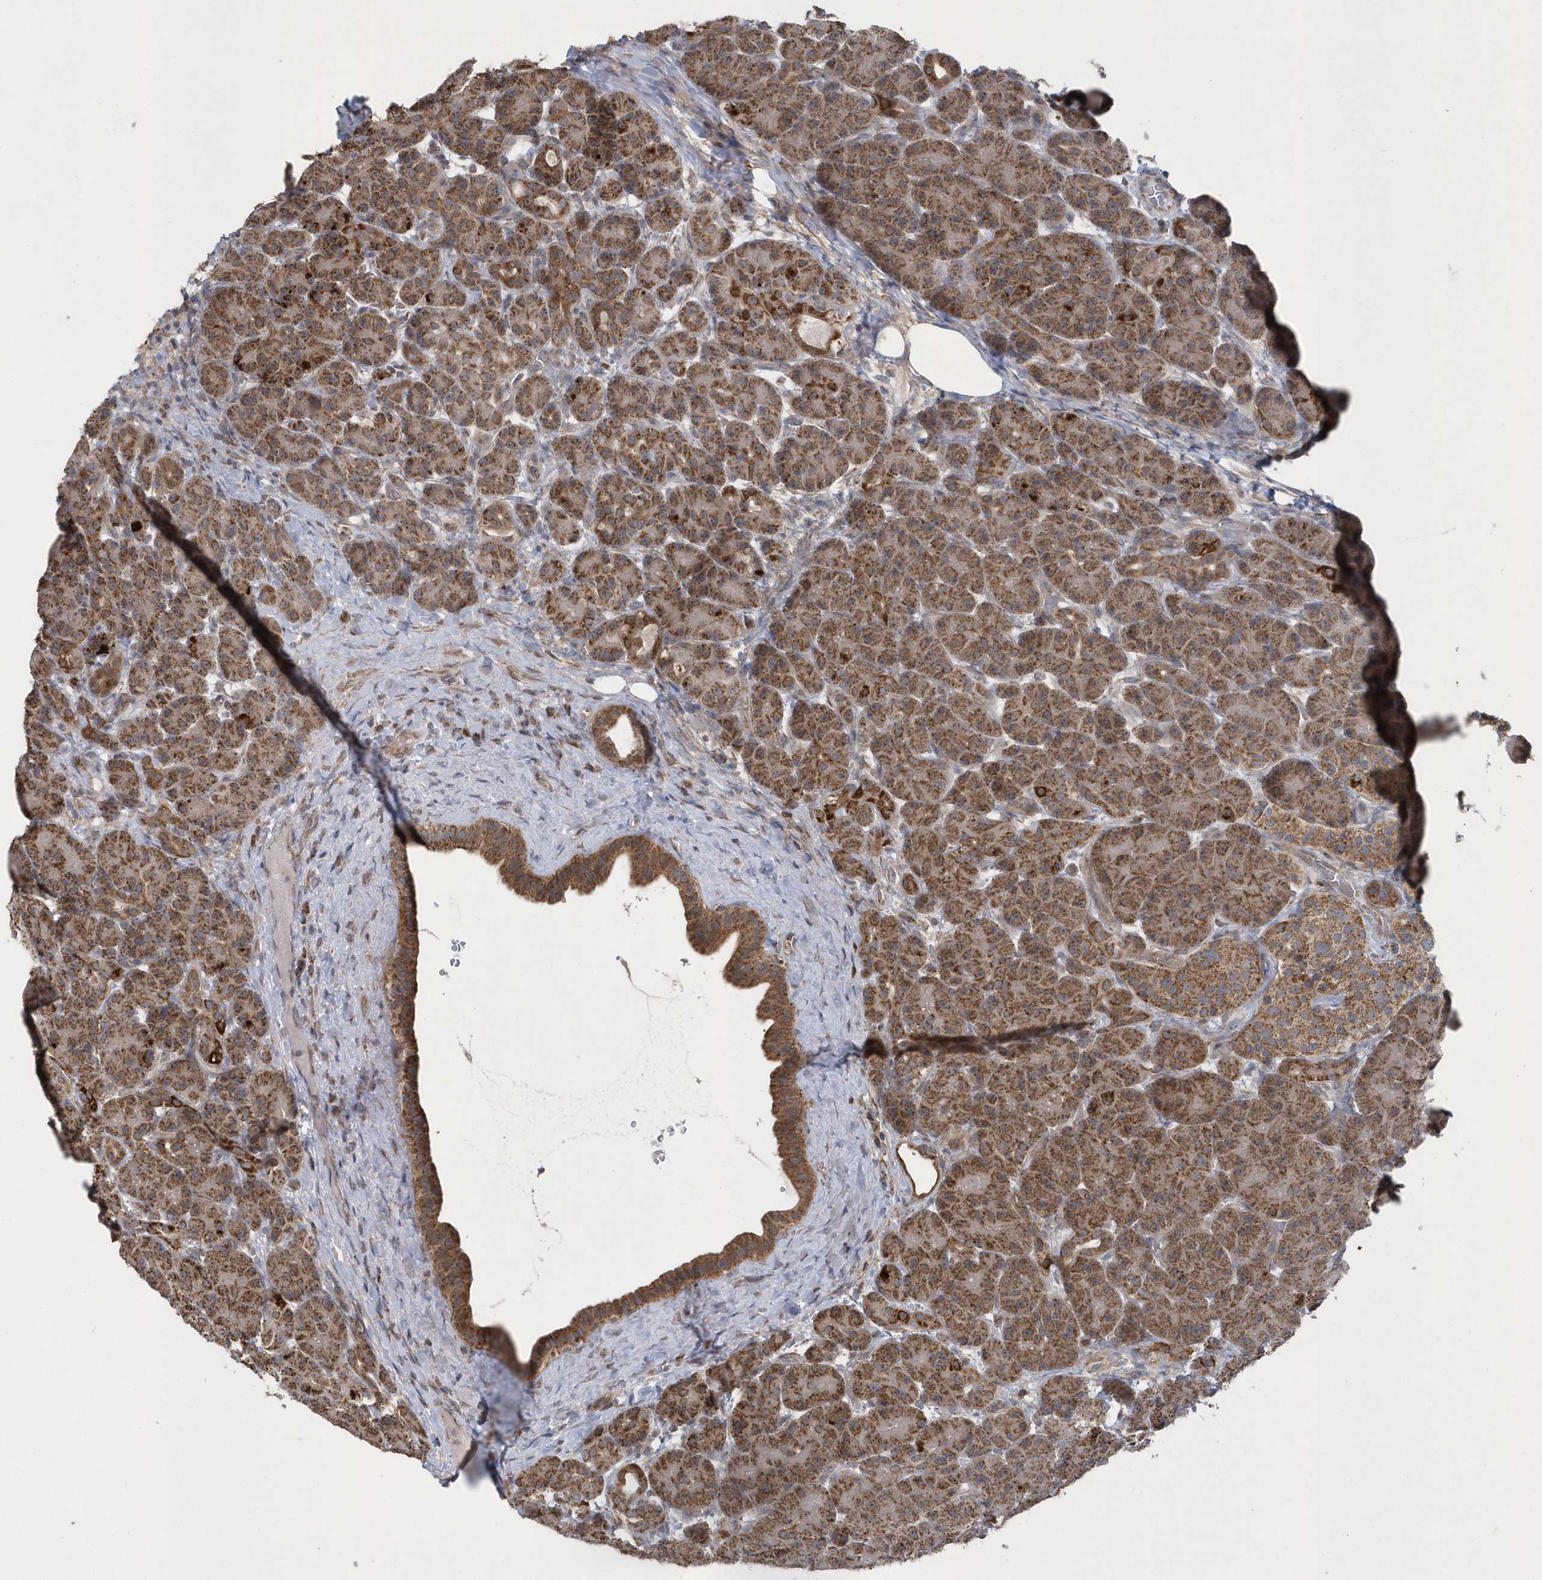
{"staining": {"intensity": "strong", "quantity": ">75%", "location": "cytoplasmic/membranous"}, "tissue": "pancreas", "cell_type": "Exocrine glandular cells", "image_type": "normal", "snomed": [{"axis": "morphology", "description": "Normal tissue, NOS"}, {"axis": "topography", "description": "Pancreas"}], "caption": "Immunohistochemical staining of unremarkable pancreas shows strong cytoplasmic/membranous protein staining in approximately >75% of exocrine glandular cells.", "gene": "SLX9", "patient": {"sex": "male", "age": 63}}